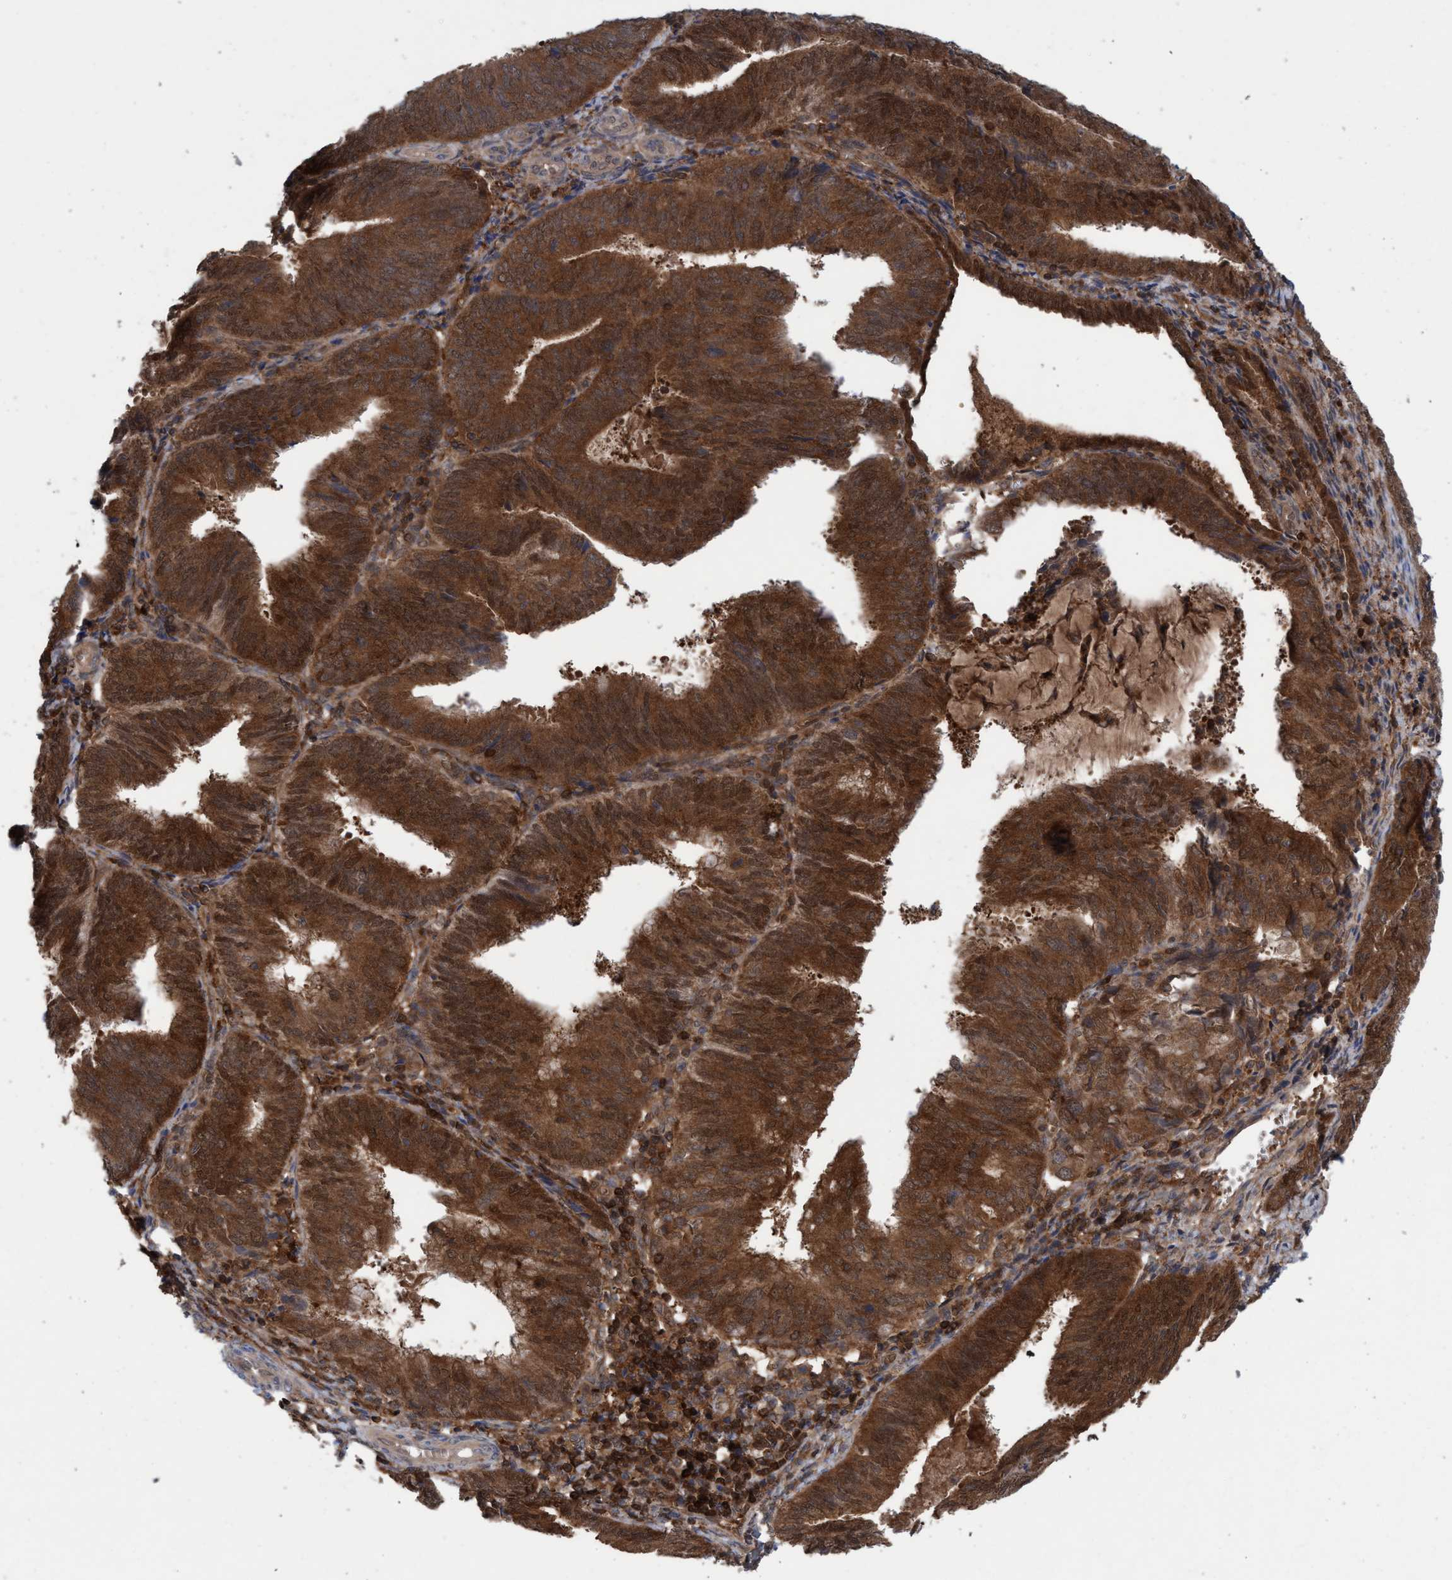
{"staining": {"intensity": "strong", "quantity": ">75%", "location": "cytoplasmic/membranous"}, "tissue": "endometrial cancer", "cell_type": "Tumor cells", "image_type": "cancer", "snomed": [{"axis": "morphology", "description": "Adenocarcinoma, NOS"}, {"axis": "topography", "description": "Endometrium"}], "caption": "Immunohistochemical staining of human endometrial cancer demonstrates strong cytoplasmic/membranous protein staining in about >75% of tumor cells.", "gene": "GLOD4", "patient": {"sex": "female", "age": 81}}